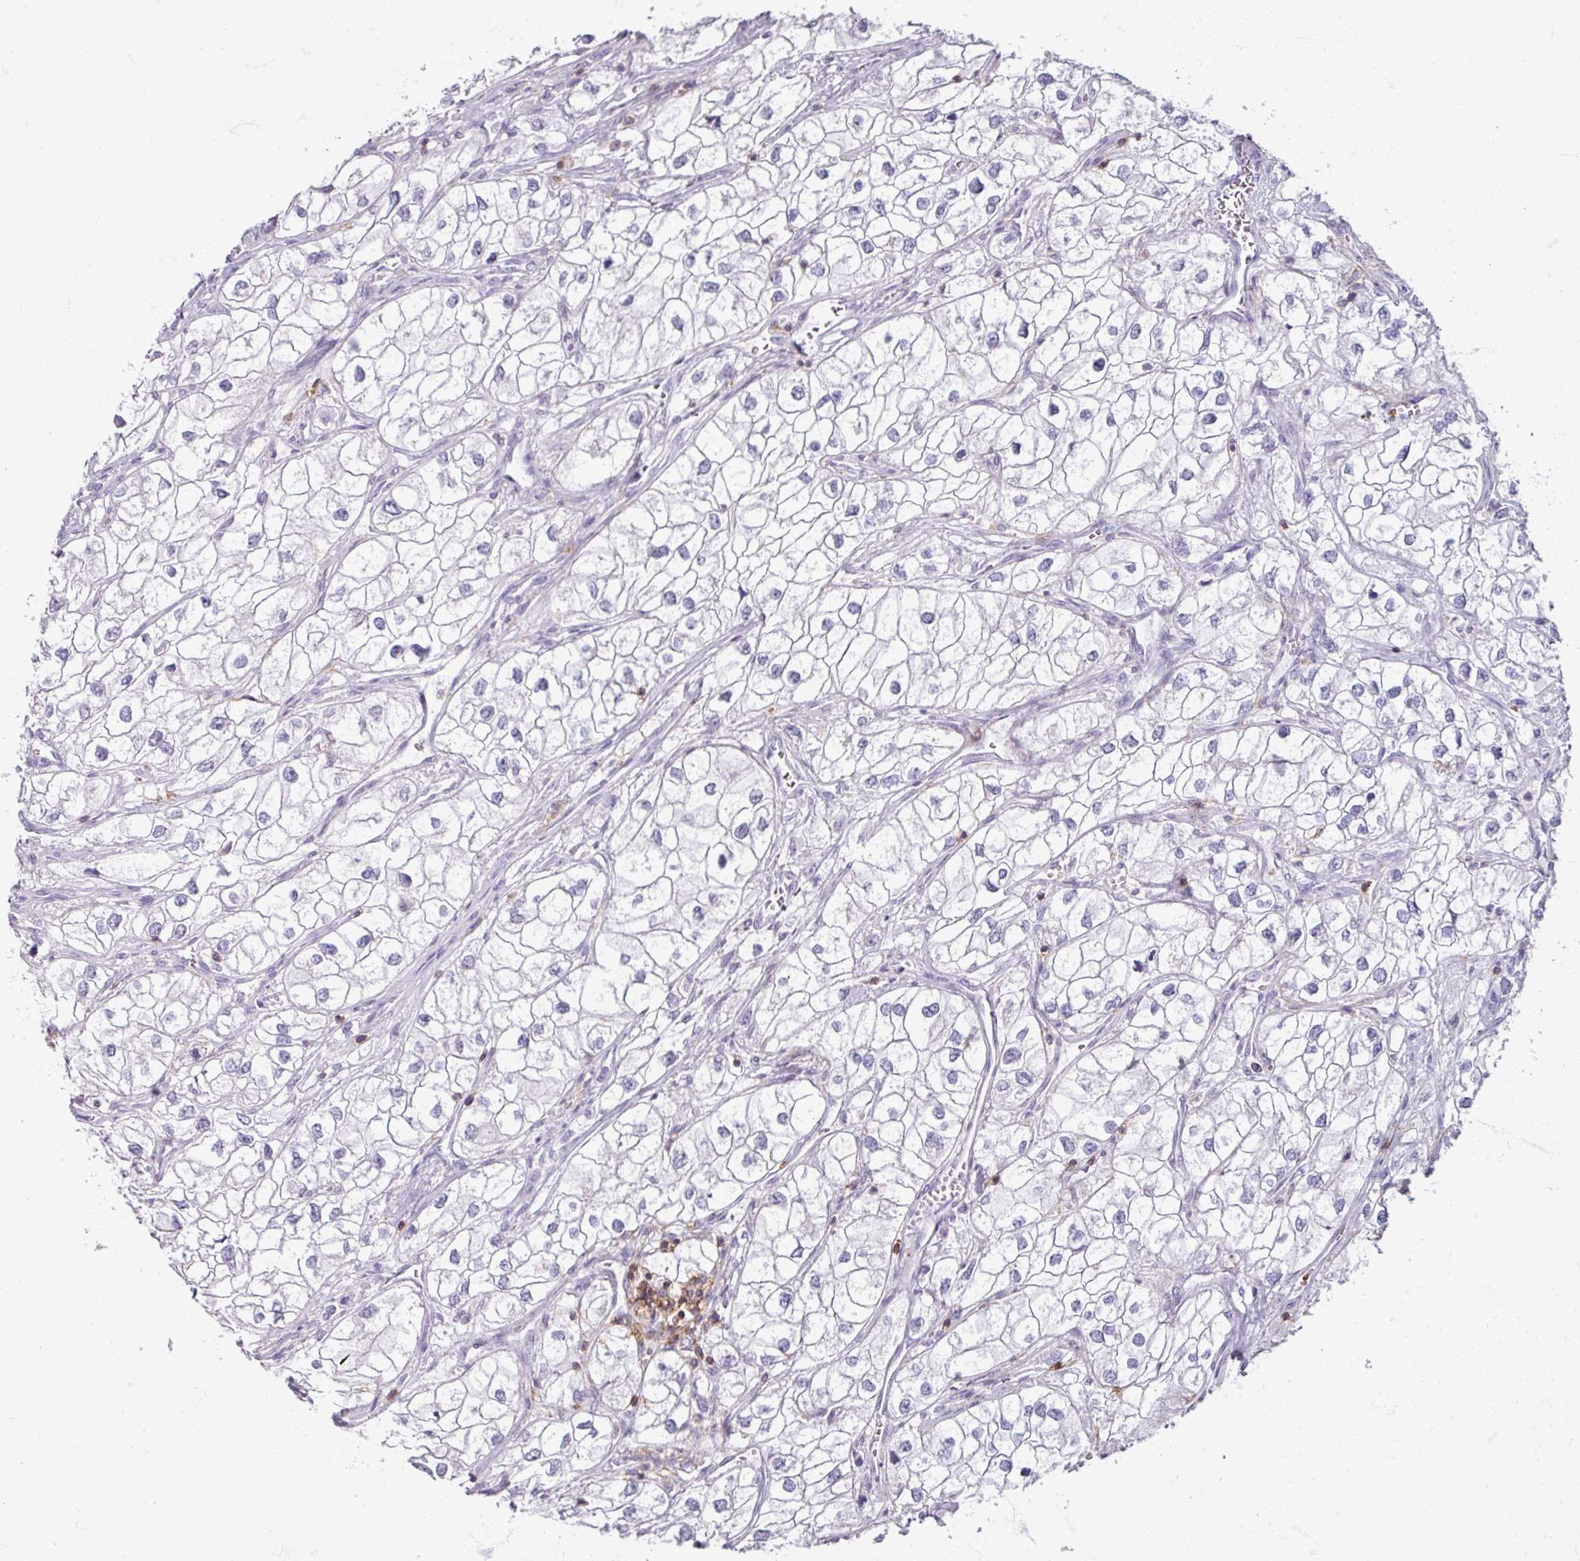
{"staining": {"intensity": "negative", "quantity": "none", "location": "none"}, "tissue": "renal cancer", "cell_type": "Tumor cells", "image_type": "cancer", "snomed": [{"axis": "morphology", "description": "Adenocarcinoma, NOS"}, {"axis": "topography", "description": "Kidney"}], "caption": "IHC photomicrograph of neoplastic tissue: renal adenocarcinoma stained with DAB (3,3'-diaminobenzidine) displays no significant protein expression in tumor cells.", "gene": "PTPRC", "patient": {"sex": "male", "age": 59}}